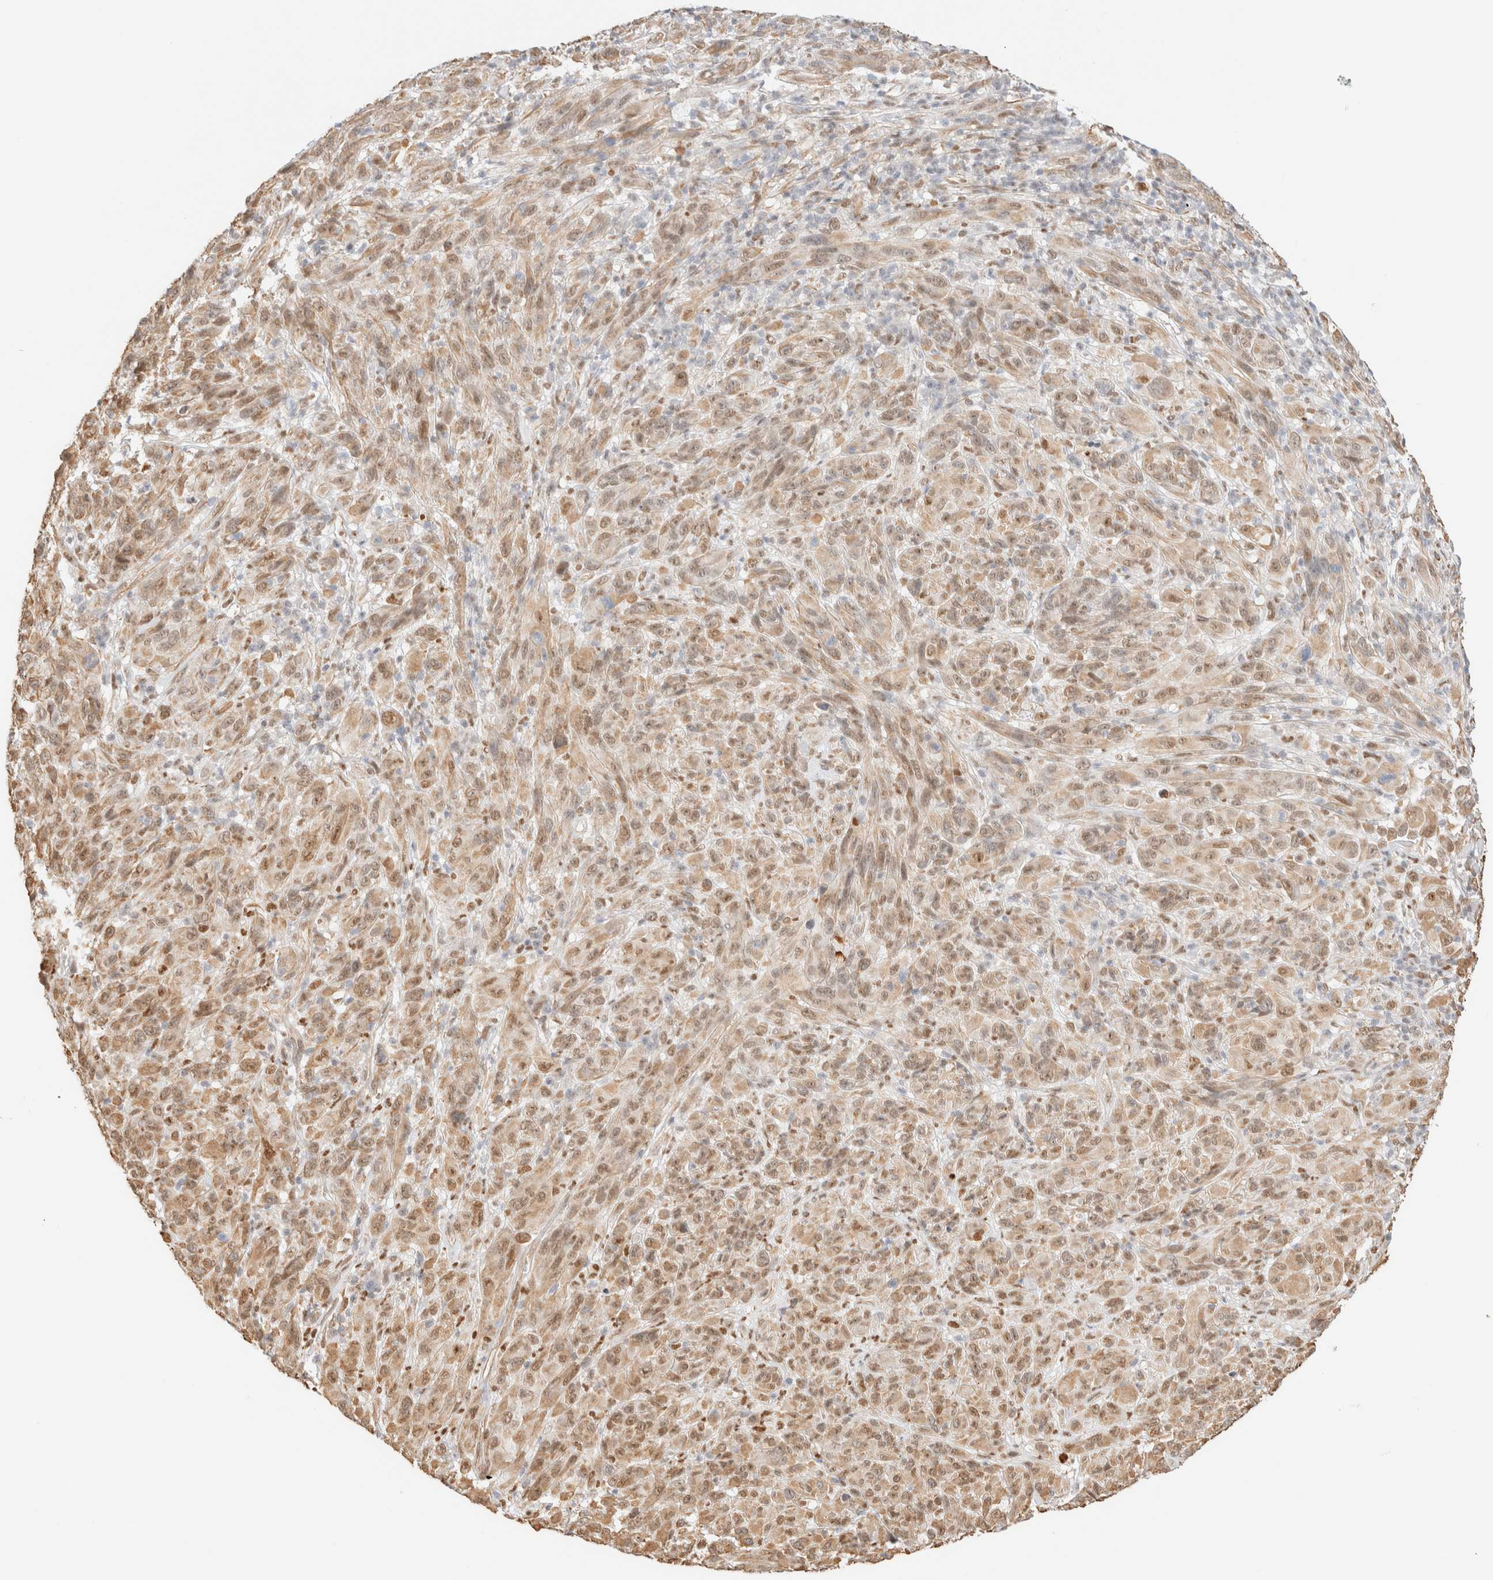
{"staining": {"intensity": "moderate", "quantity": ">75%", "location": "cytoplasmic/membranous,nuclear"}, "tissue": "melanoma", "cell_type": "Tumor cells", "image_type": "cancer", "snomed": [{"axis": "morphology", "description": "Malignant melanoma, NOS"}, {"axis": "topography", "description": "Skin of head"}], "caption": "This histopathology image shows malignant melanoma stained with IHC to label a protein in brown. The cytoplasmic/membranous and nuclear of tumor cells show moderate positivity for the protein. Nuclei are counter-stained blue.", "gene": "ARID5A", "patient": {"sex": "male", "age": 96}}